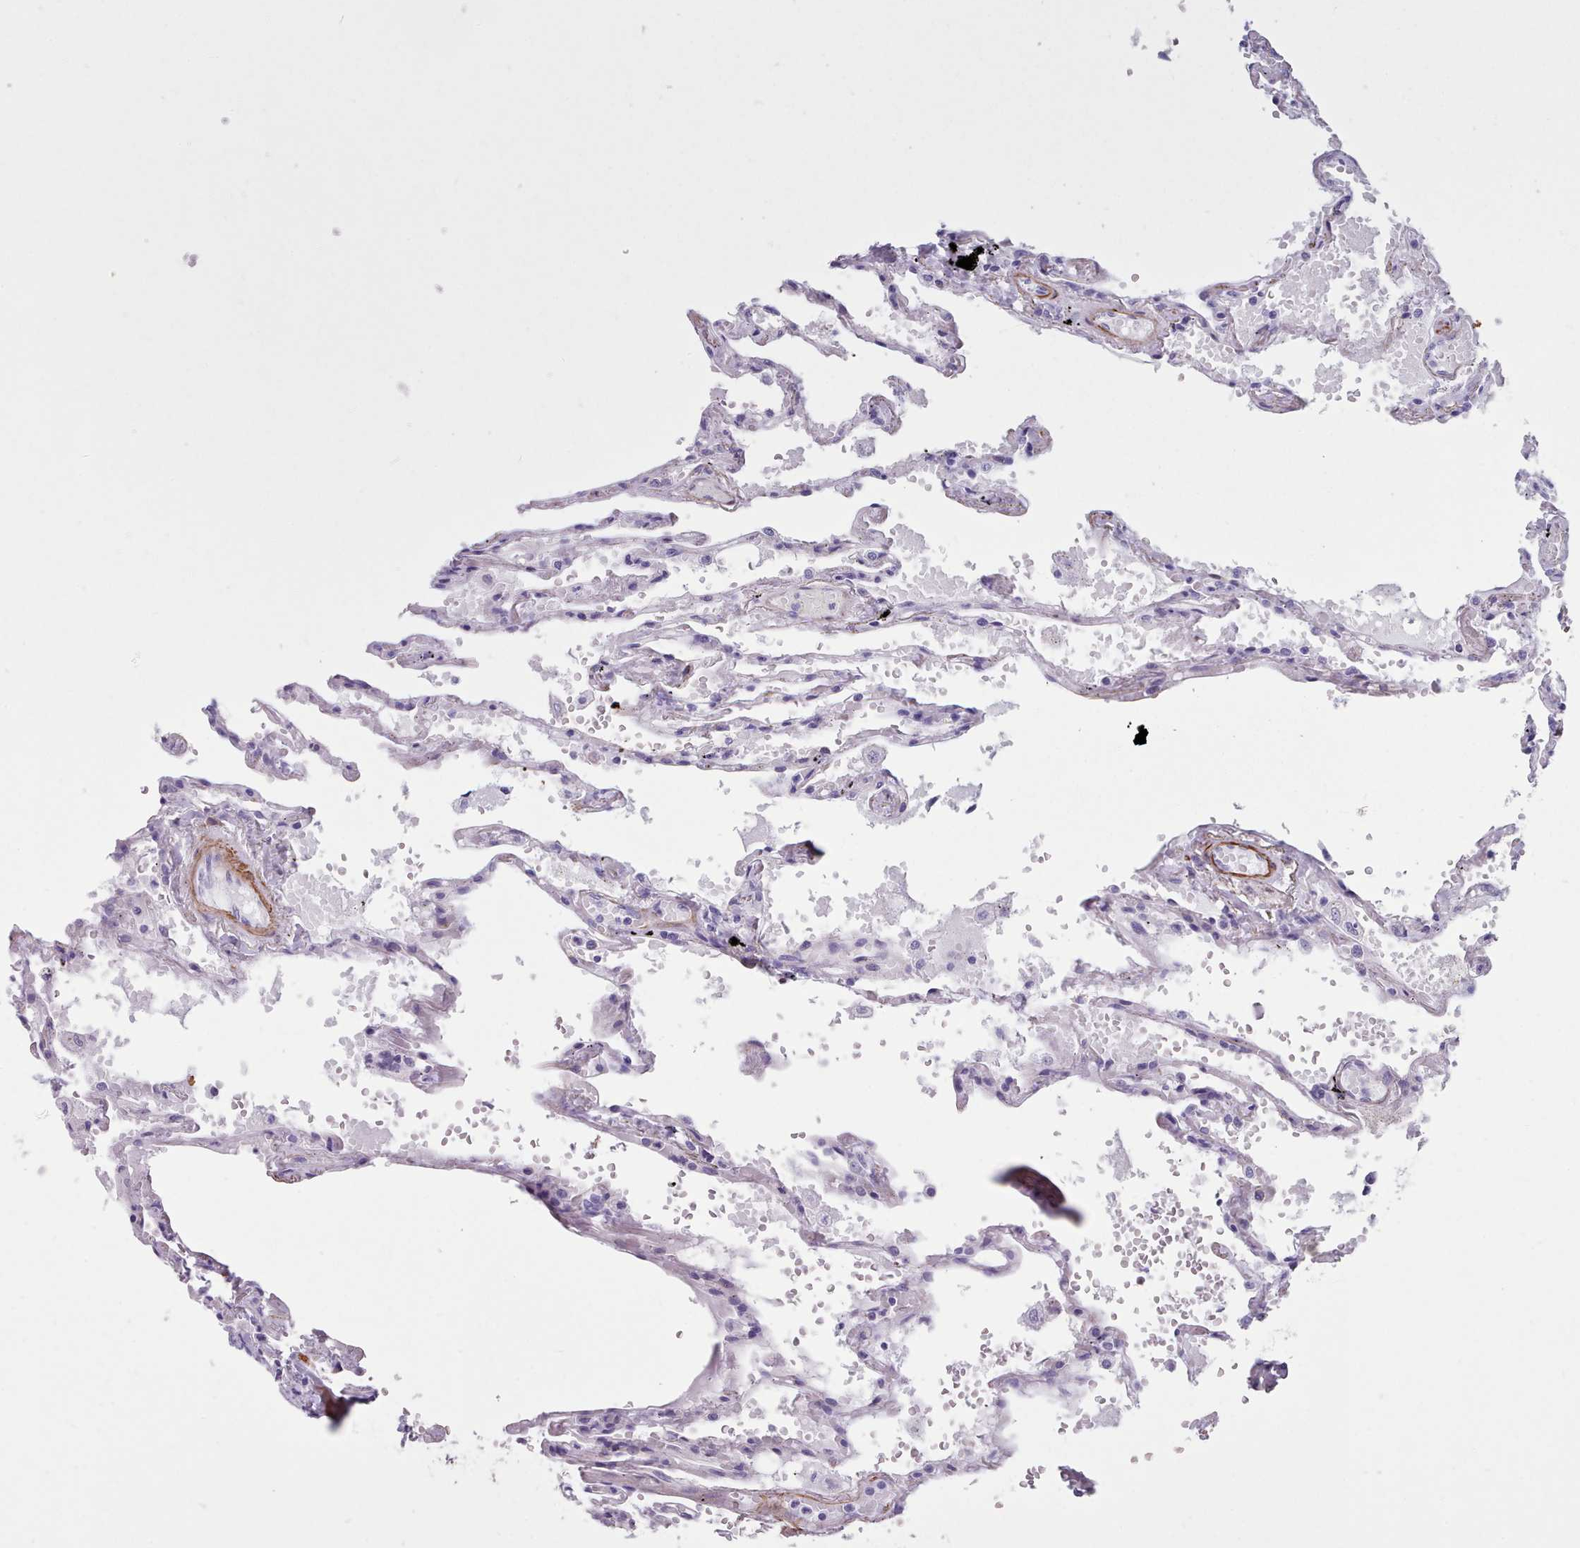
{"staining": {"intensity": "negative", "quantity": "none", "location": "none"}, "tissue": "lung", "cell_type": "Alveolar cells", "image_type": "normal", "snomed": [{"axis": "morphology", "description": "Normal tissue, NOS"}, {"axis": "topography", "description": "Lung"}], "caption": "Protein analysis of normal lung exhibits no significant positivity in alveolar cells. (DAB immunohistochemistry with hematoxylin counter stain).", "gene": "FPGS", "patient": {"sex": "female", "age": 67}}